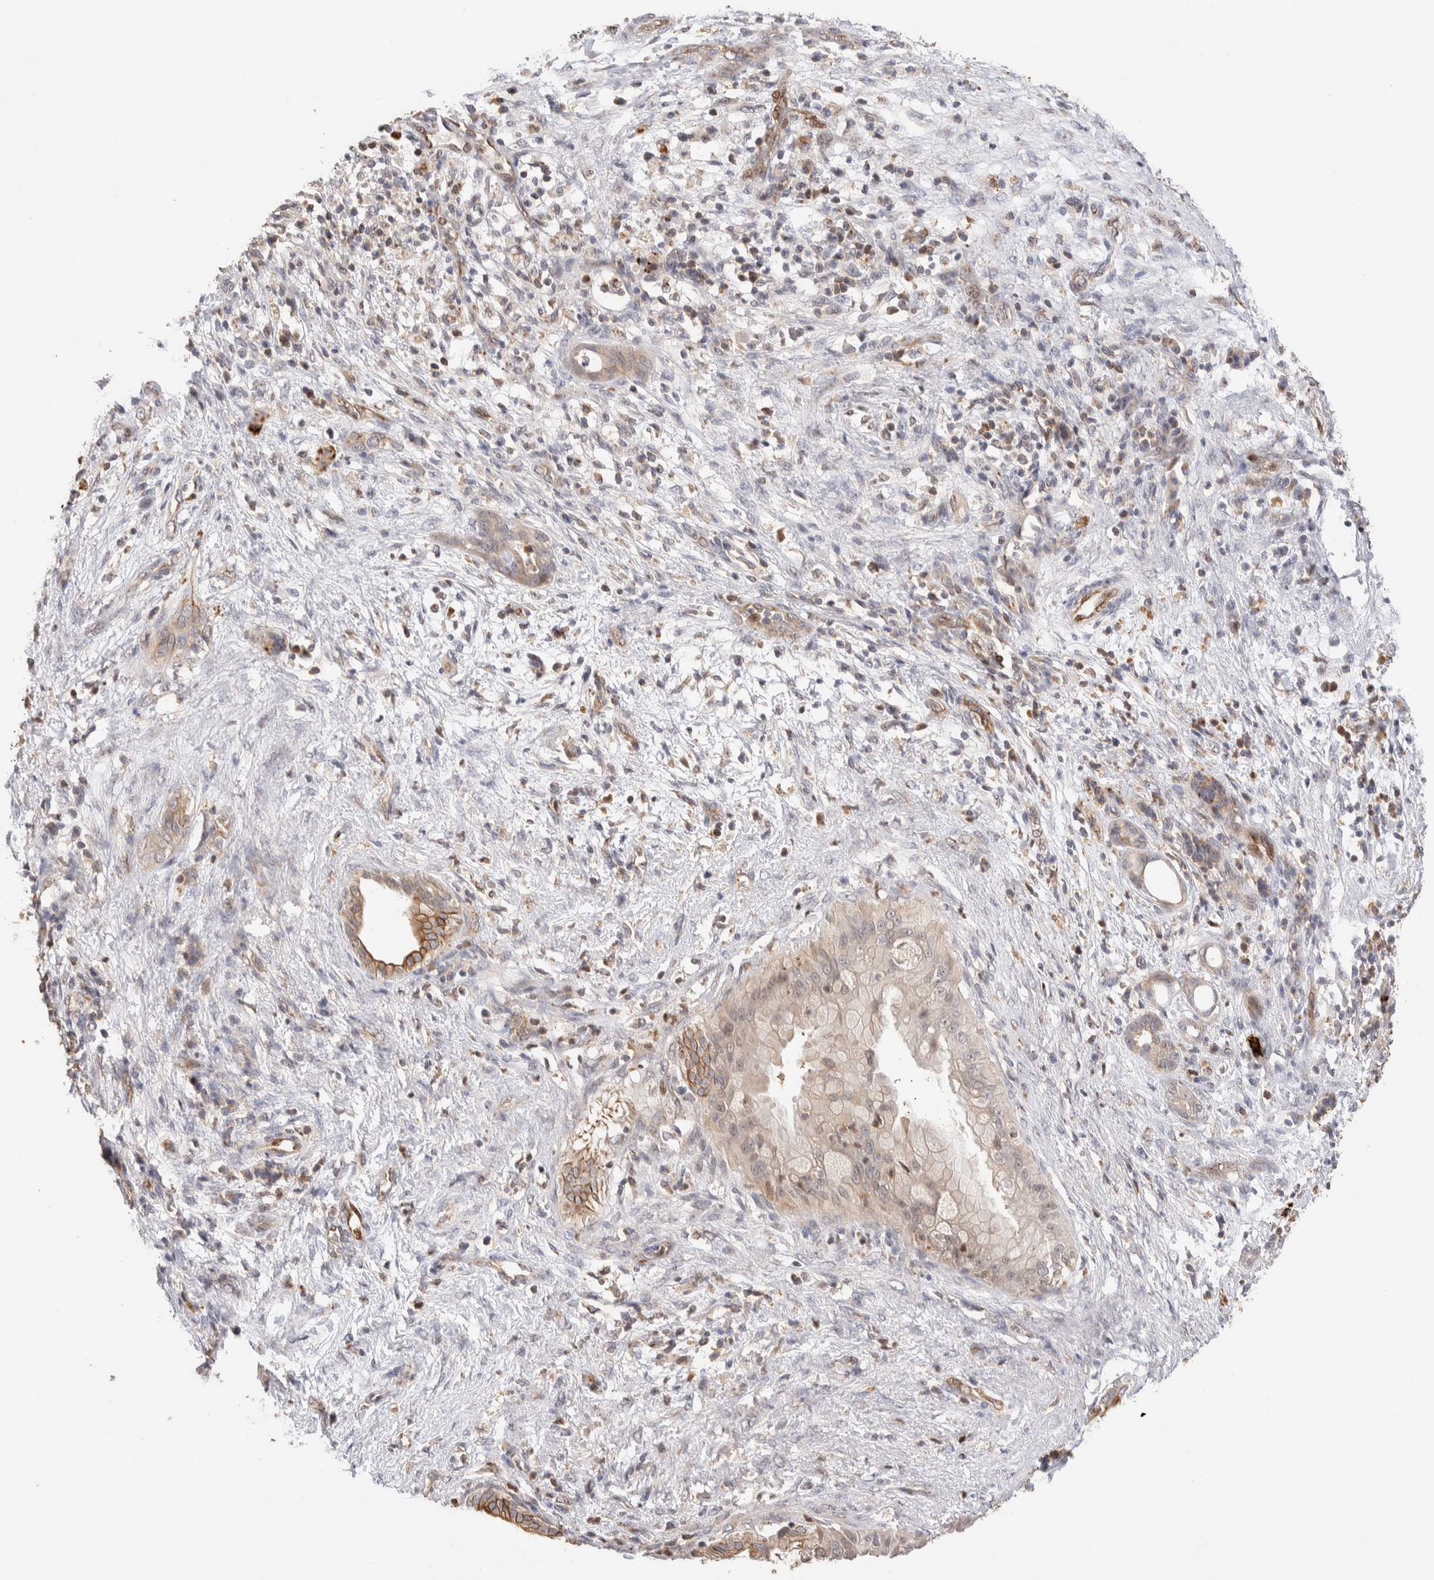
{"staining": {"intensity": "weak", "quantity": "<25%", "location": "cytoplasmic/membranous"}, "tissue": "pancreatic cancer", "cell_type": "Tumor cells", "image_type": "cancer", "snomed": [{"axis": "morphology", "description": "Adenocarcinoma, NOS"}, {"axis": "topography", "description": "Pancreas"}], "caption": "A histopathology image of human pancreatic cancer is negative for staining in tumor cells.", "gene": "NSMAF", "patient": {"sex": "female", "age": 78}}